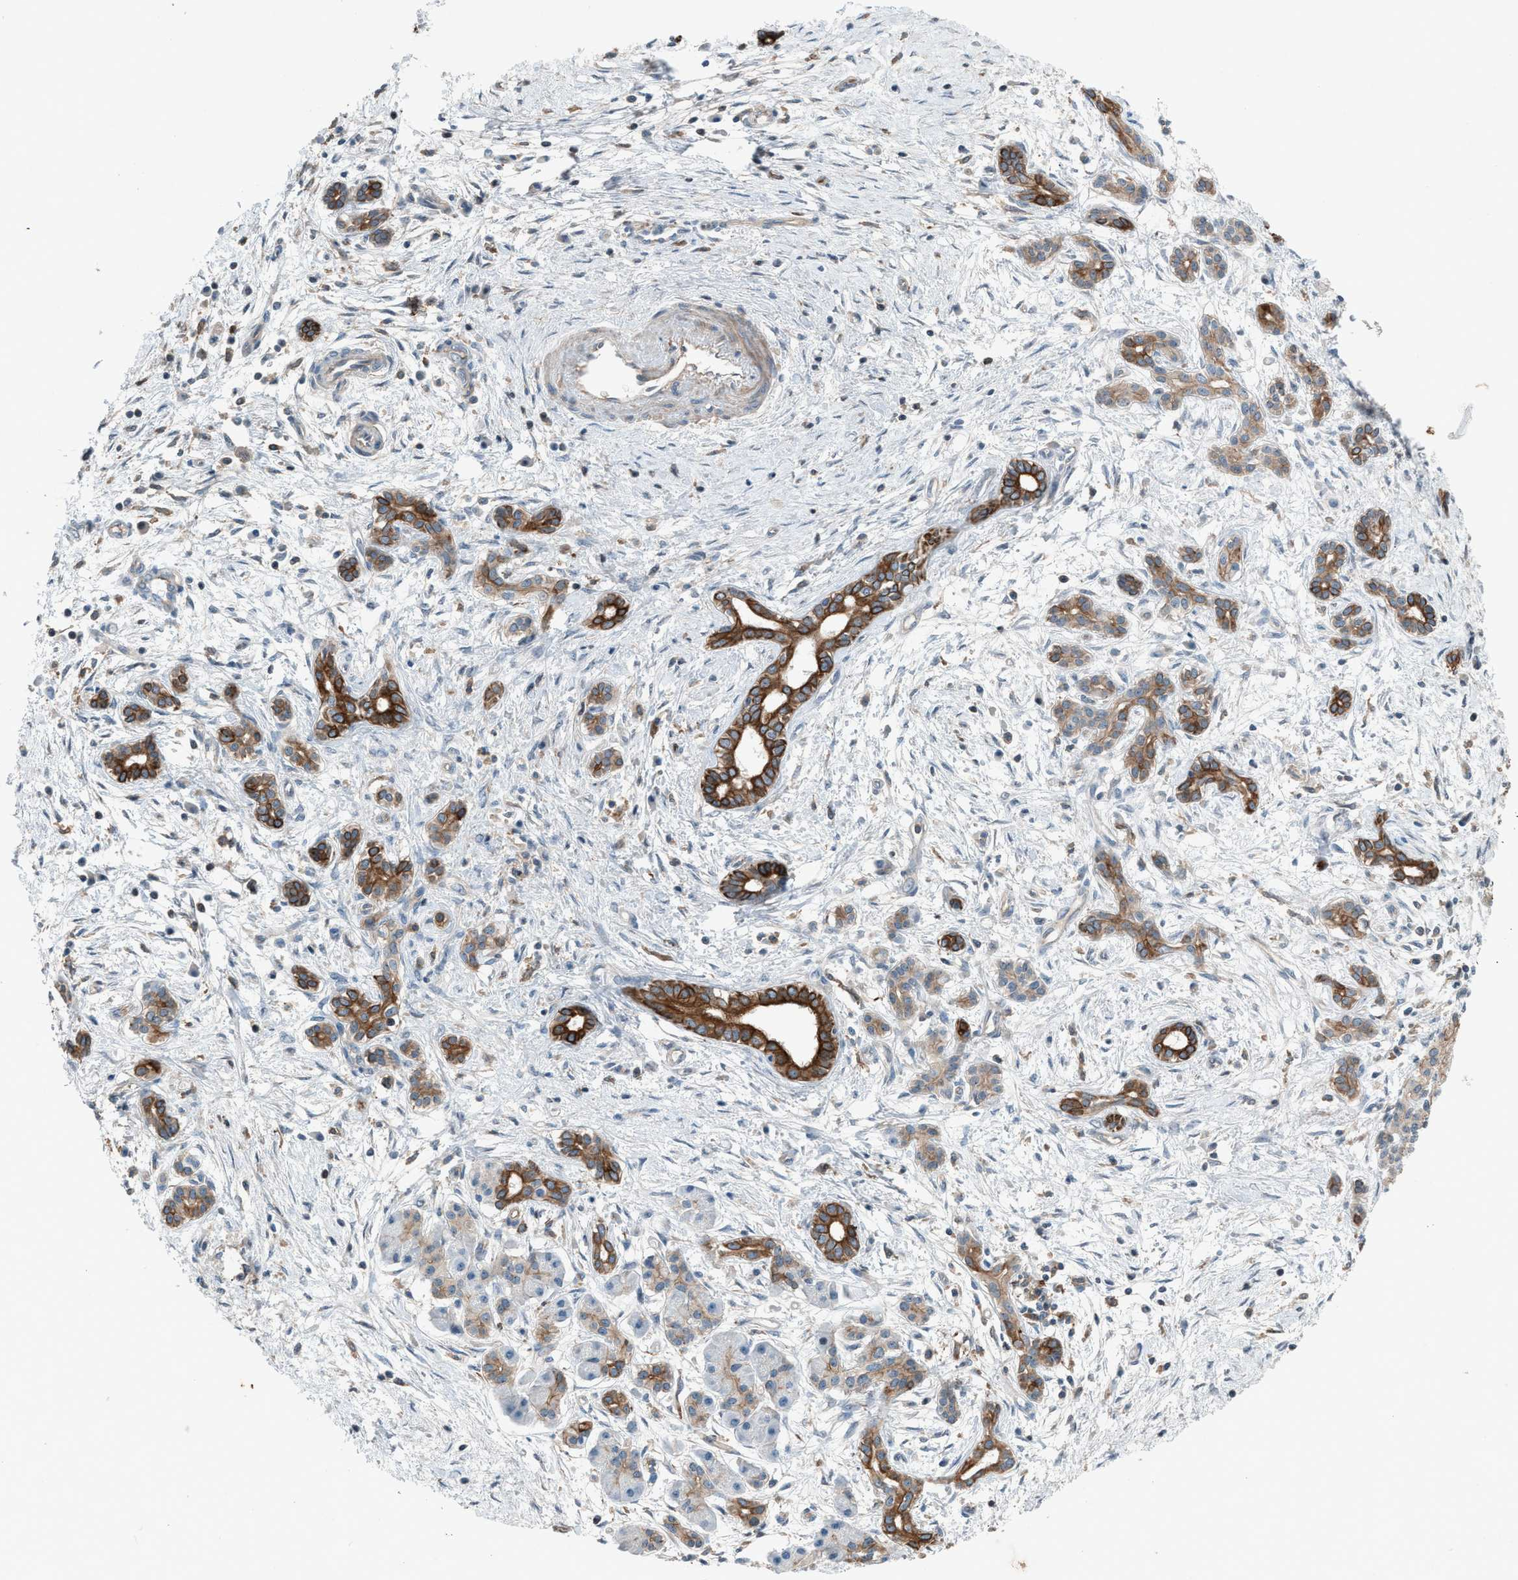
{"staining": {"intensity": "strong", "quantity": ">75%", "location": "cytoplasmic/membranous"}, "tissue": "pancreatic cancer", "cell_type": "Tumor cells", "image_type": "cancer", "snomed": [{"axis": "morphology", "description": "Adenocarcinoma, NOS"}, {"axis": "topography", "description": "Pancreas"}], "caption": "Pancreatic cancer (adenocarcinoma) stained with DAB IHC displays high levels of strong cytoplasmic/membranous staining in approximately >75% of tumor cells.", "gene": "DYRK1A", "patient": {"sex": "female", "age": 70}}